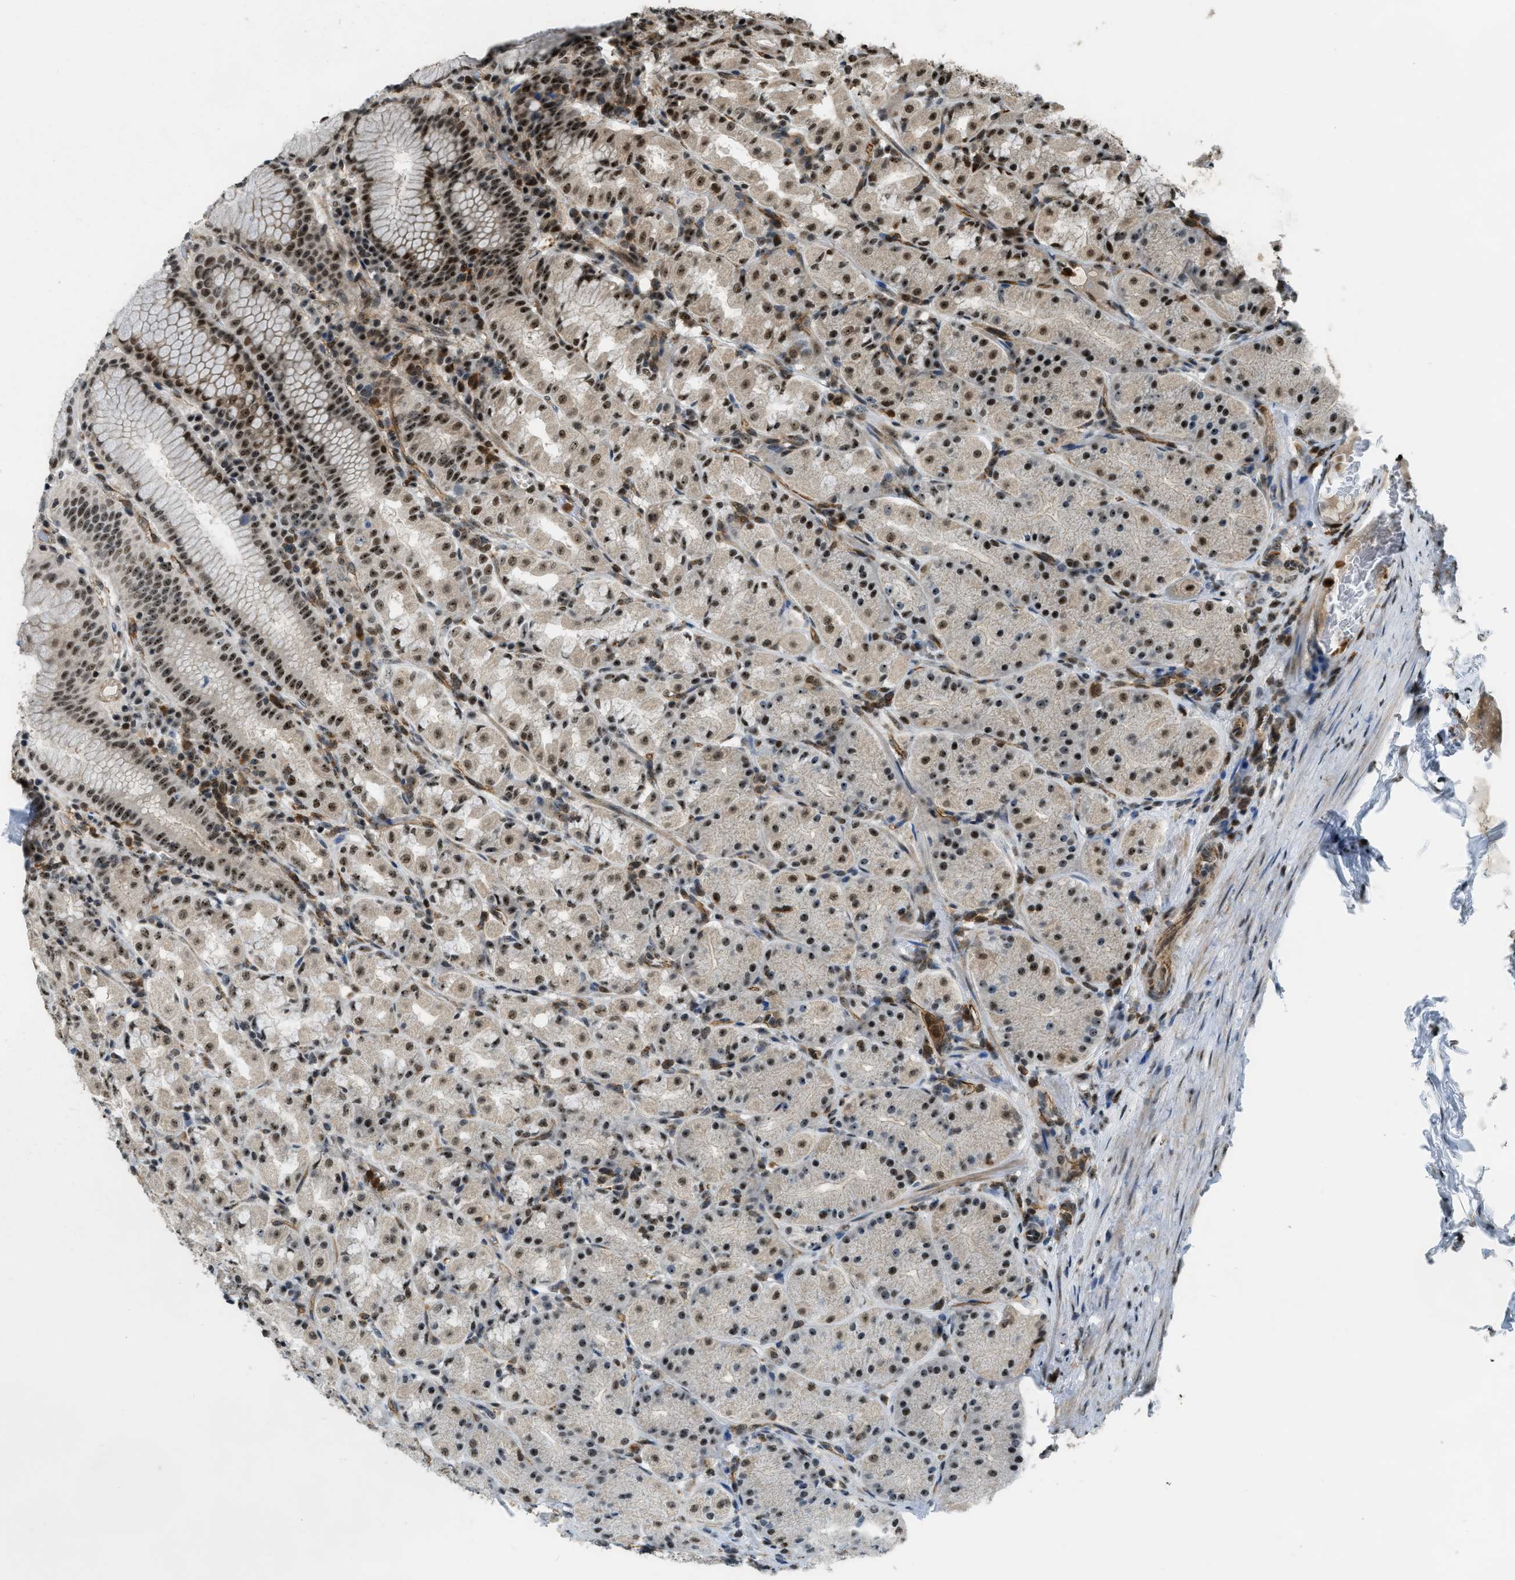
{"staining": {"intensity": "moderate", "quantity": "25%-75%", "location": "nuclear"}, "tissue": "stomach", "cell_type": "Glandular cells", "image_type": "normal", "snomed": [{"axis": "morphology", "description": "Normal tissue, NOS"}, {"axis": "topography", "description": "Stomach"}, {"axis": "topography", "description": "Stomach, lower"}], "caption": "Immunohistochemistry (IHC) (DAB) staining of unremarkable human stomach displays moderate nuclear protein staining in approximately 25%-75% of glandular cells.", "gene": "E2F1", "patient": {"sex": "female", "age": 56}}